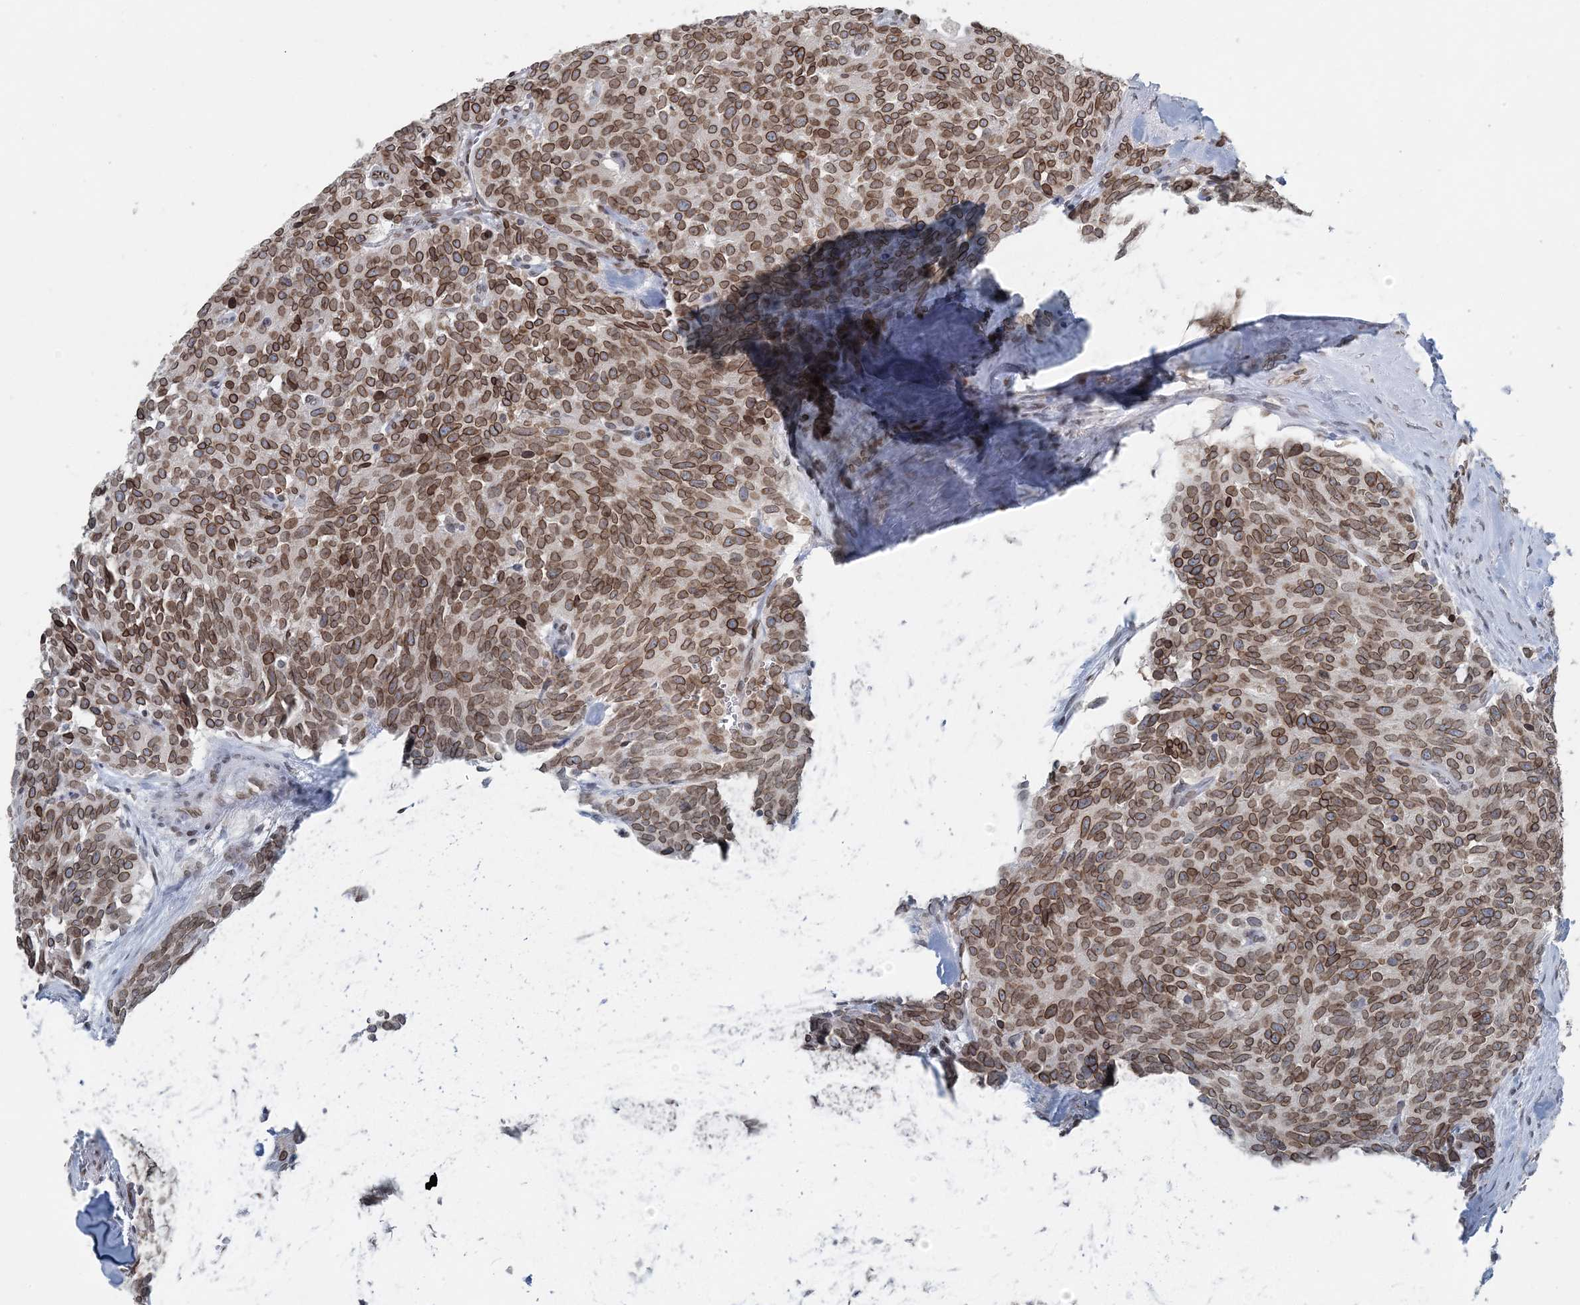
{"staining": {"intensity": "moderate", "quantity": ">75%", "location": "cytoplasmic/membranous,nuclear"}, "tissue": "carcinoid", "cell_type": "Tumor cells", "image_type": "cancer", "snomed": [{"axis": "morphology", "description": "Carcinoid, malignant, NOS"}, {"axis": "topography", "description": "Lung"}], "caption": "Carcinoid (malignant) tissue shows moderate cytoplasmic/membranous and nuclear positivity in approximately >75% of tumor cells The protein of interest is shown in brown color, while the nuclei are stained blue.", "gene": "GJD4", "patient": {"sex": "female", "age": 46}}